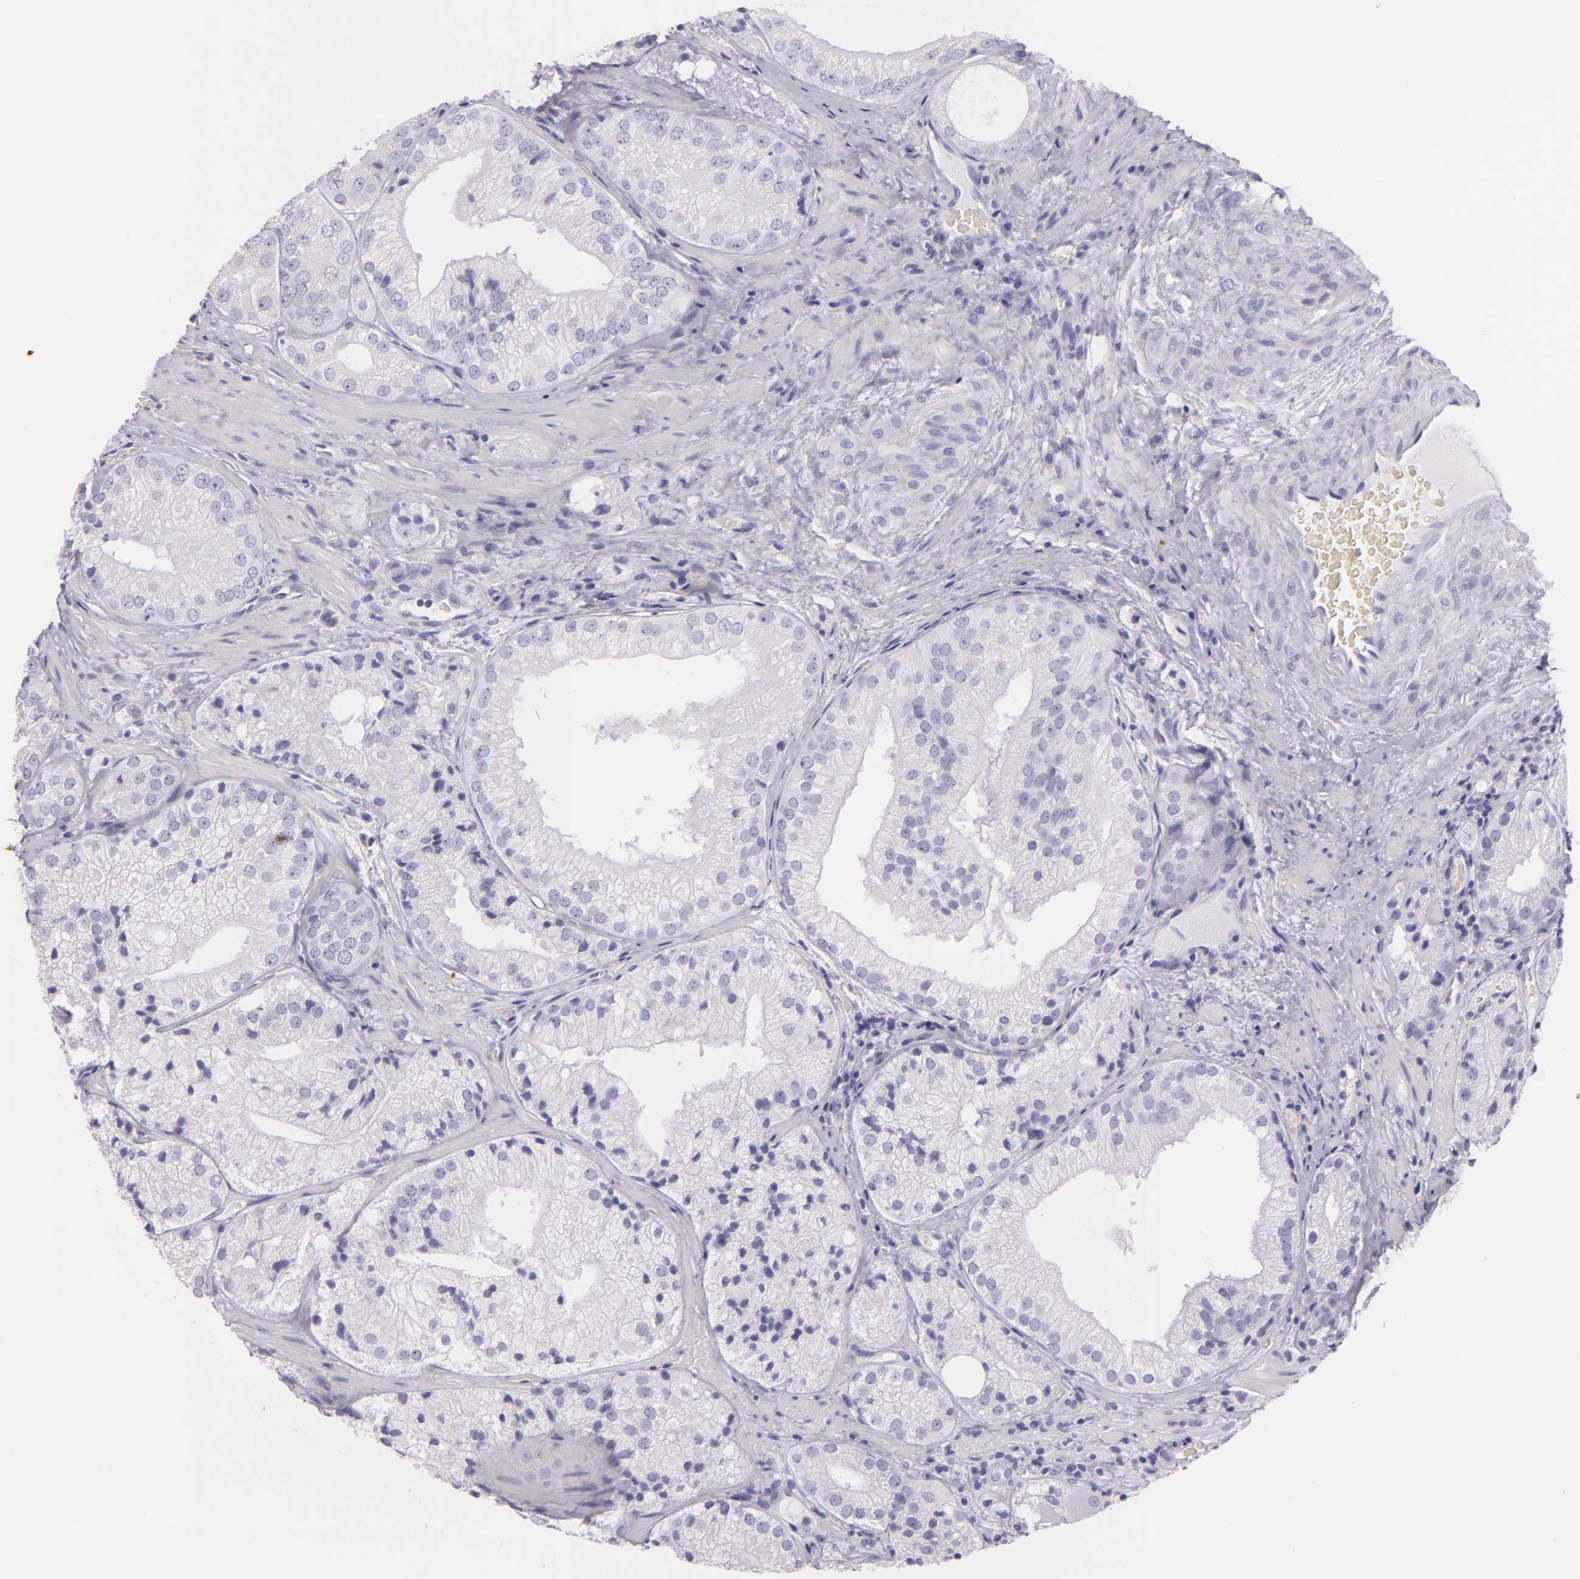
{"staining": {"intensity": "negative", "quantity": "none", "location": "none"}, "tissue": "prostate cancer", "cell_type": "Tumor cells", "image_type": "cancer", "snomed": [{"axis": "morphology", "description": "Adenocarcinoma, Low grade"}, {"axis": "topography", "description": "Prostate"}], "caption": "An image of adenocarcinoma (low-grade) (prostate) stained for a protein displays no brown staining in tumor cells.", "gene": "MUC5AC", "patient": {"sex": "male", "age": 60}}